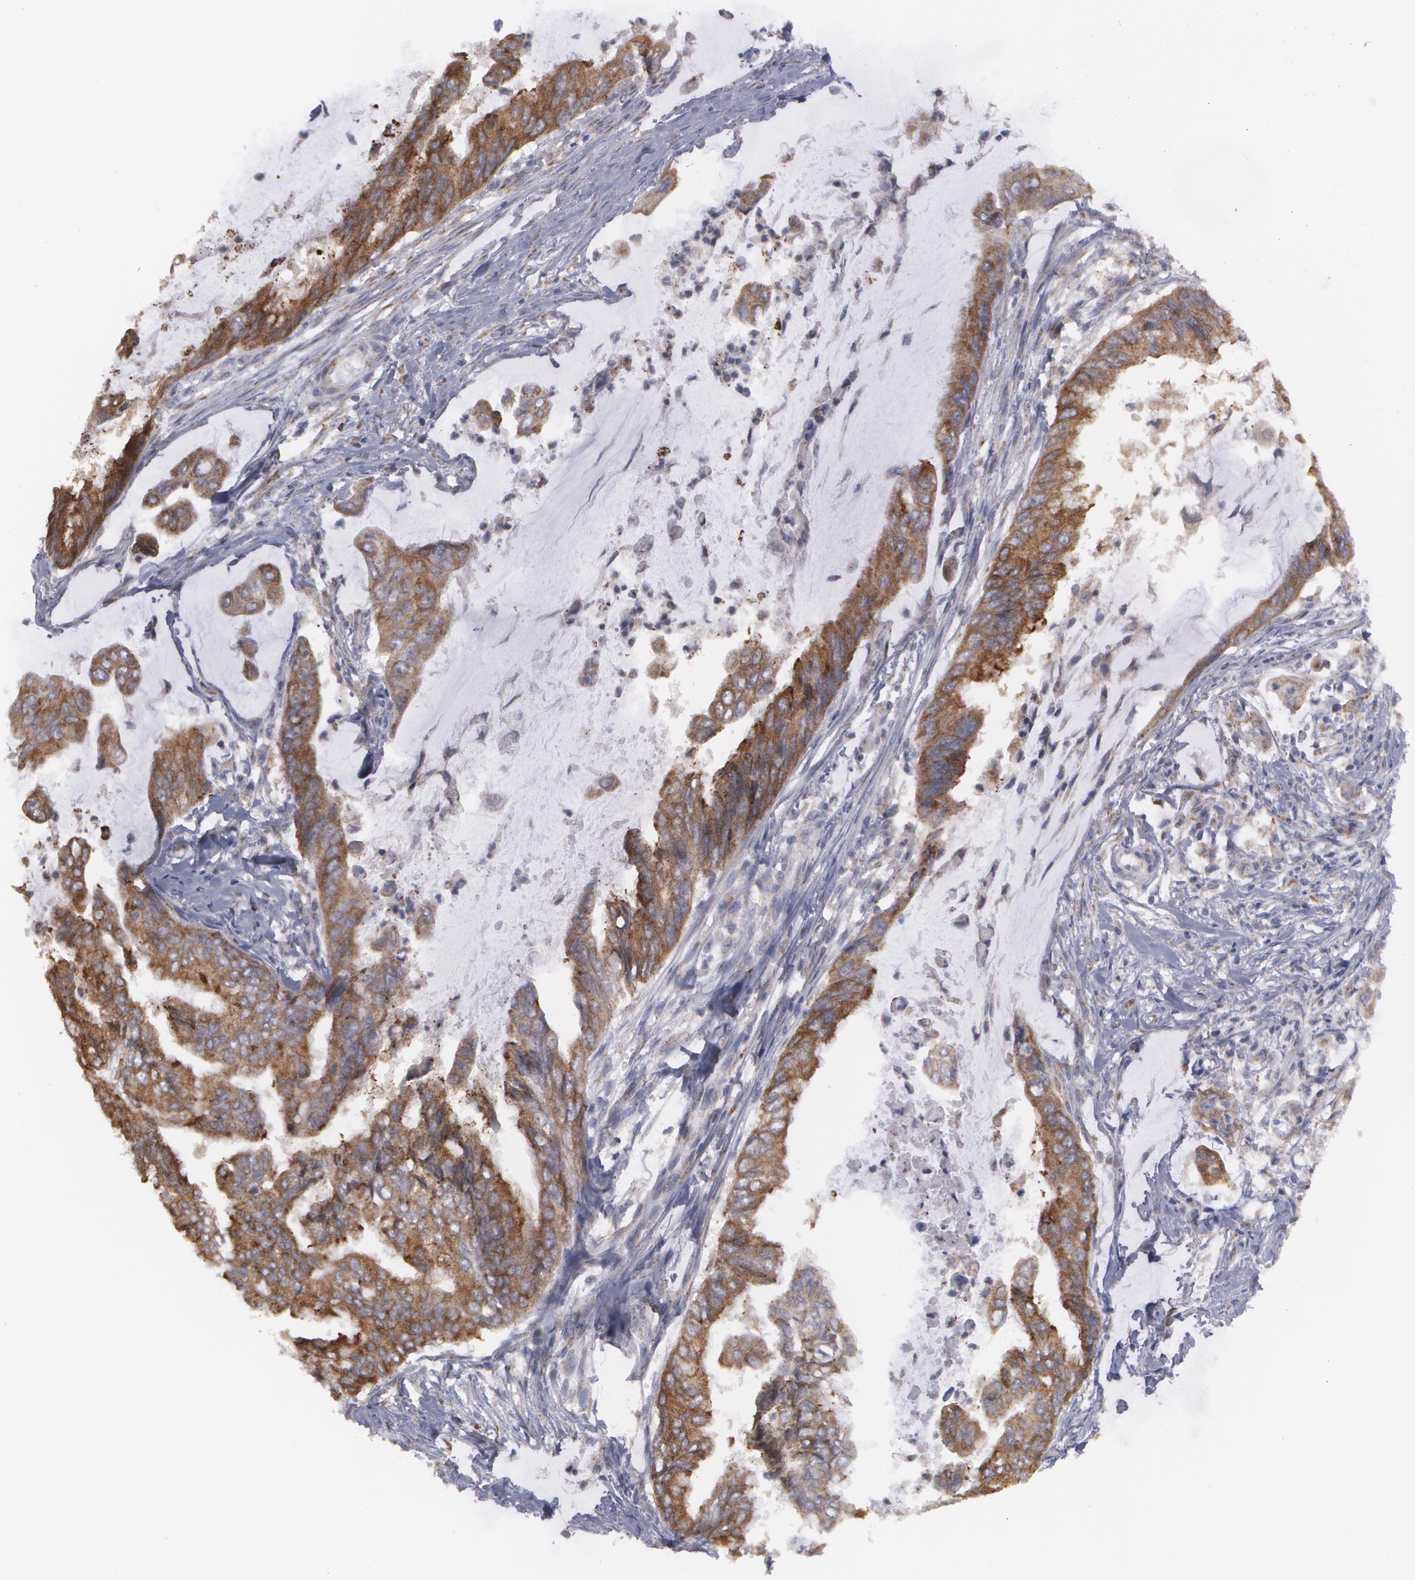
{"staining": {"intensity": "strong", "quantity": ">75%", "location": "cytoplasmic/membranous"}, "tissue": "stomach cancer", "cell_type": "Tumor cells", "image_type": "cancer", "snomed": [{"axis": "morphology", "description": "Adenocarcinoma, NOS"}, {"axis": "topography", "description": "Stomach, upper"}], "caption": "Immunohistochemistry (IHC) image of stomach cancer (adenocarcinoma) stained for a protein (brown), which exhibits high levels of strong cytoplasmic/membranous expression in approximately >75% of tumor cells.", "gene": "MTHFD1", "patient": {"sex": "male", "age": 80}}